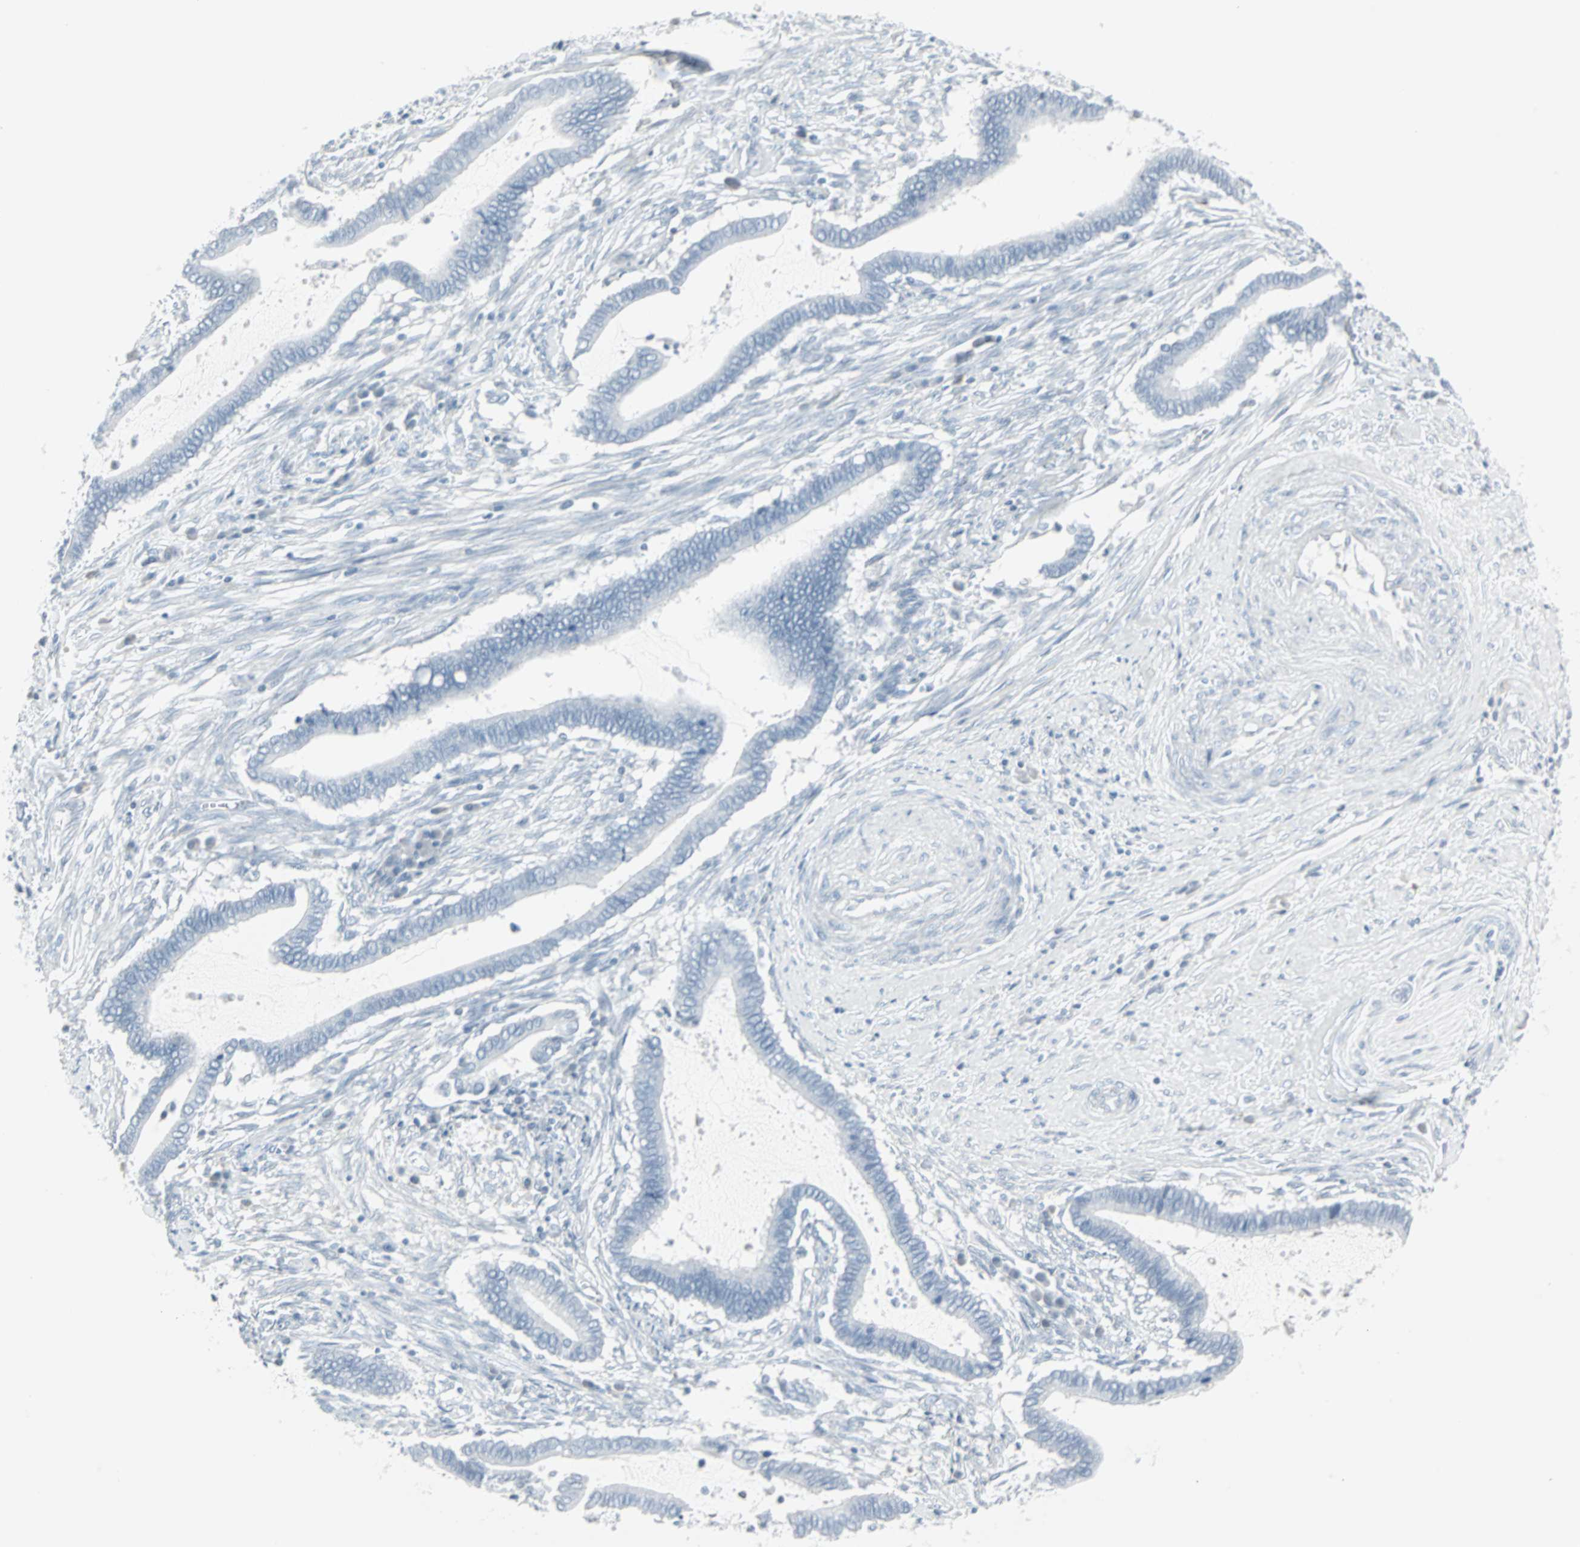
{"staining": {"intensity": "negative", "quantity": "none", "location": "none"}, "tissue": "cervical cancer", "cell_type": "Tumor cells", "image_type": "cancer", "snomed": [{"axis": "morphology", "description": "Adenocarcinoma, NOS"}, {"axis": "topography", "description": "Cervix"}], "caption": "DAB (3,3'-diaminobenzidine) immunohistochemical staining of human cervical cancer demonstrates no significant expression in tumor cells.", "gene": "LANCL3", "patient": {"sex": "female", "age": 44}}